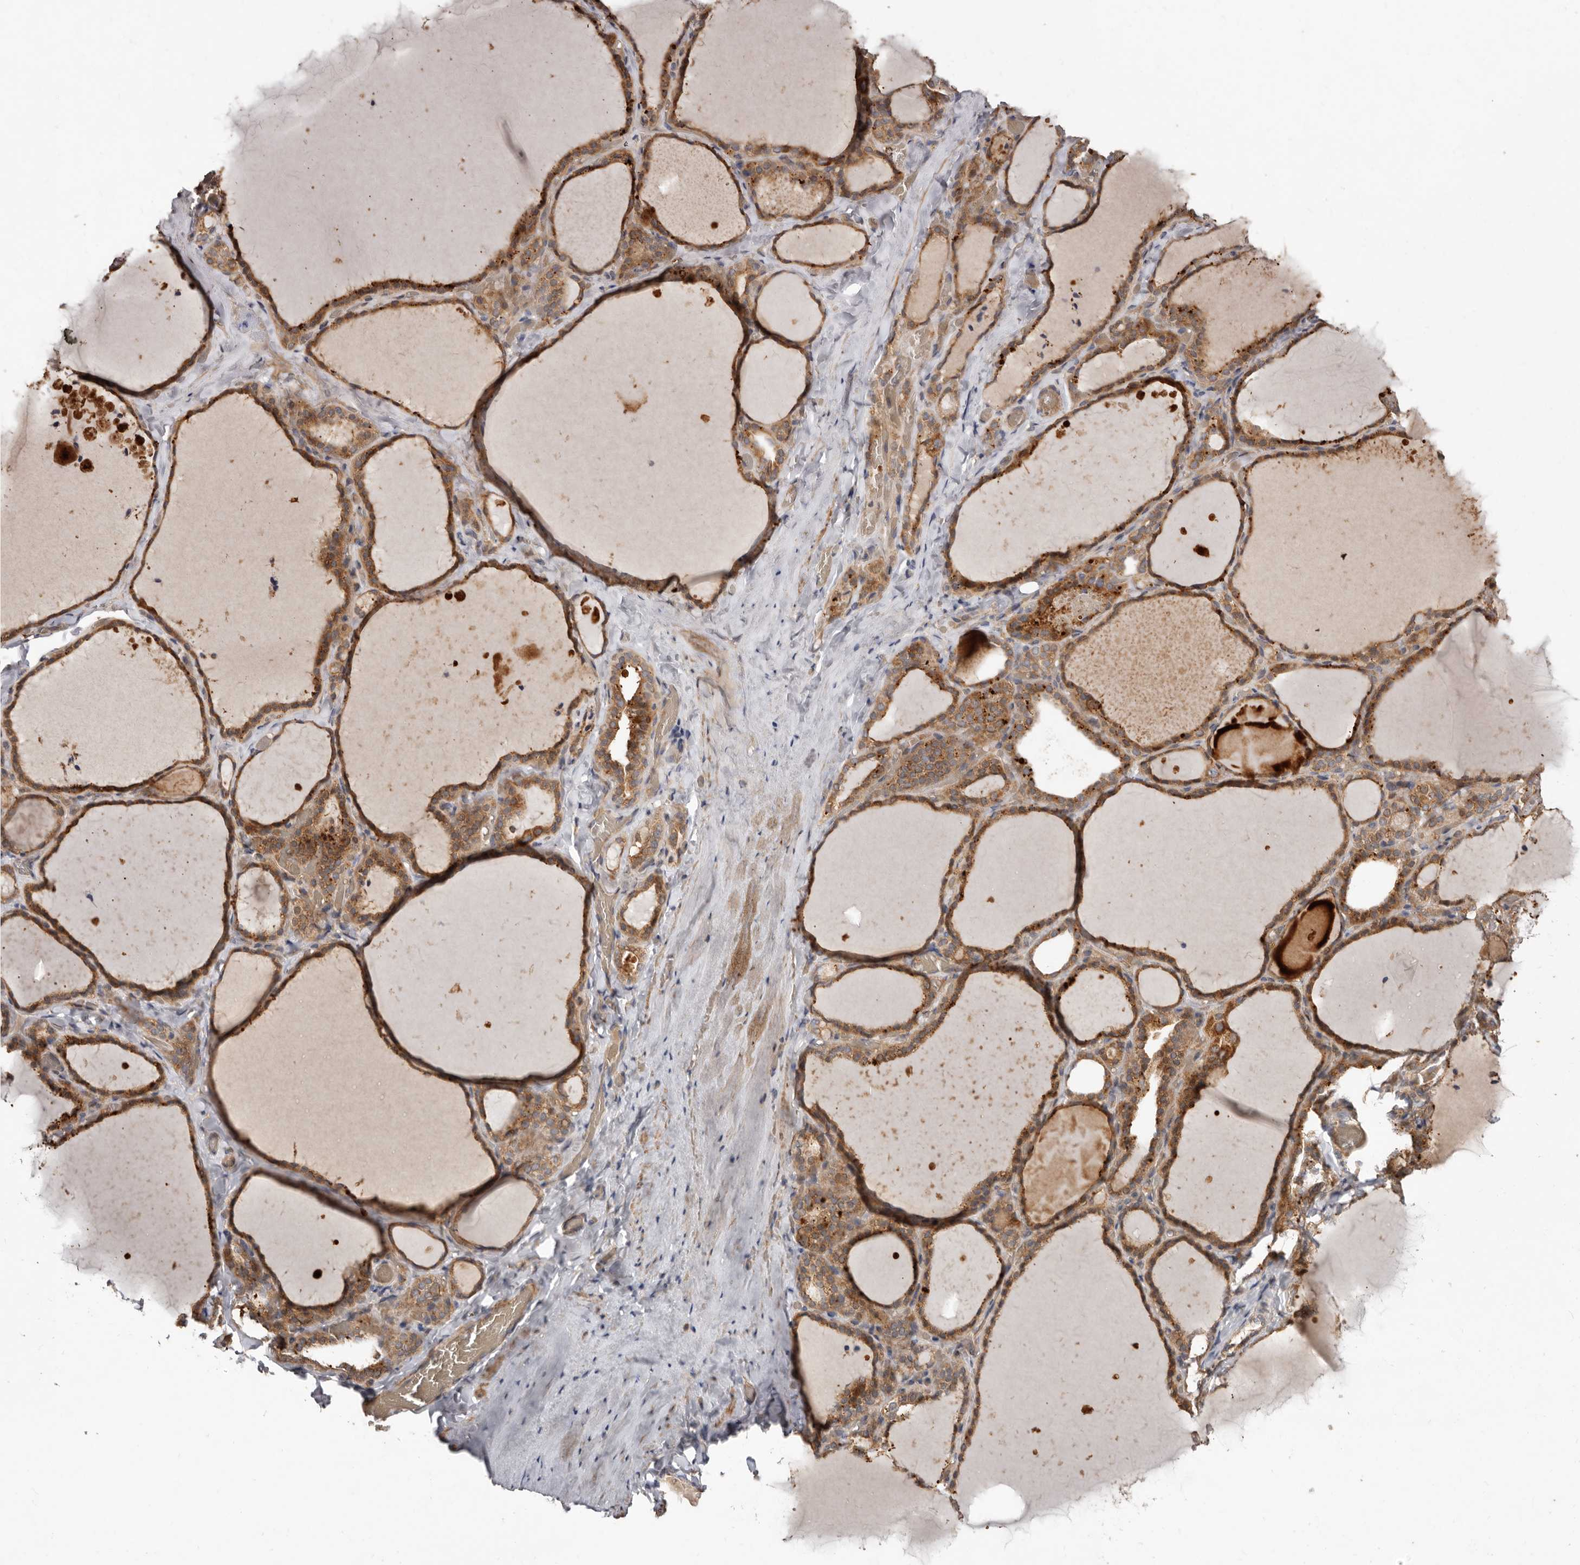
{"staining": {"intensity": "moderate", "quantity": ">75%", "location": "cytoplasmic/membranous"}, "tissue": "thyroid gland", "cell_type": "Glandular cells", "image_type": "normal", "snomed": [{"axis": "morphology", "description": "Normal tissue, NOS"}, {"axis": "topography", "description": "Thyroid gland"}], "caption": "The micrograph exhibits staining of unremarkable thyroid gland, revealing moderate cytoplasmic/membranous protein staining (brown color) within glandular cells. Nuclei are stained in blue.", "gene": "GOT1L1", "patient": {"sex": "female", "age": 22}}